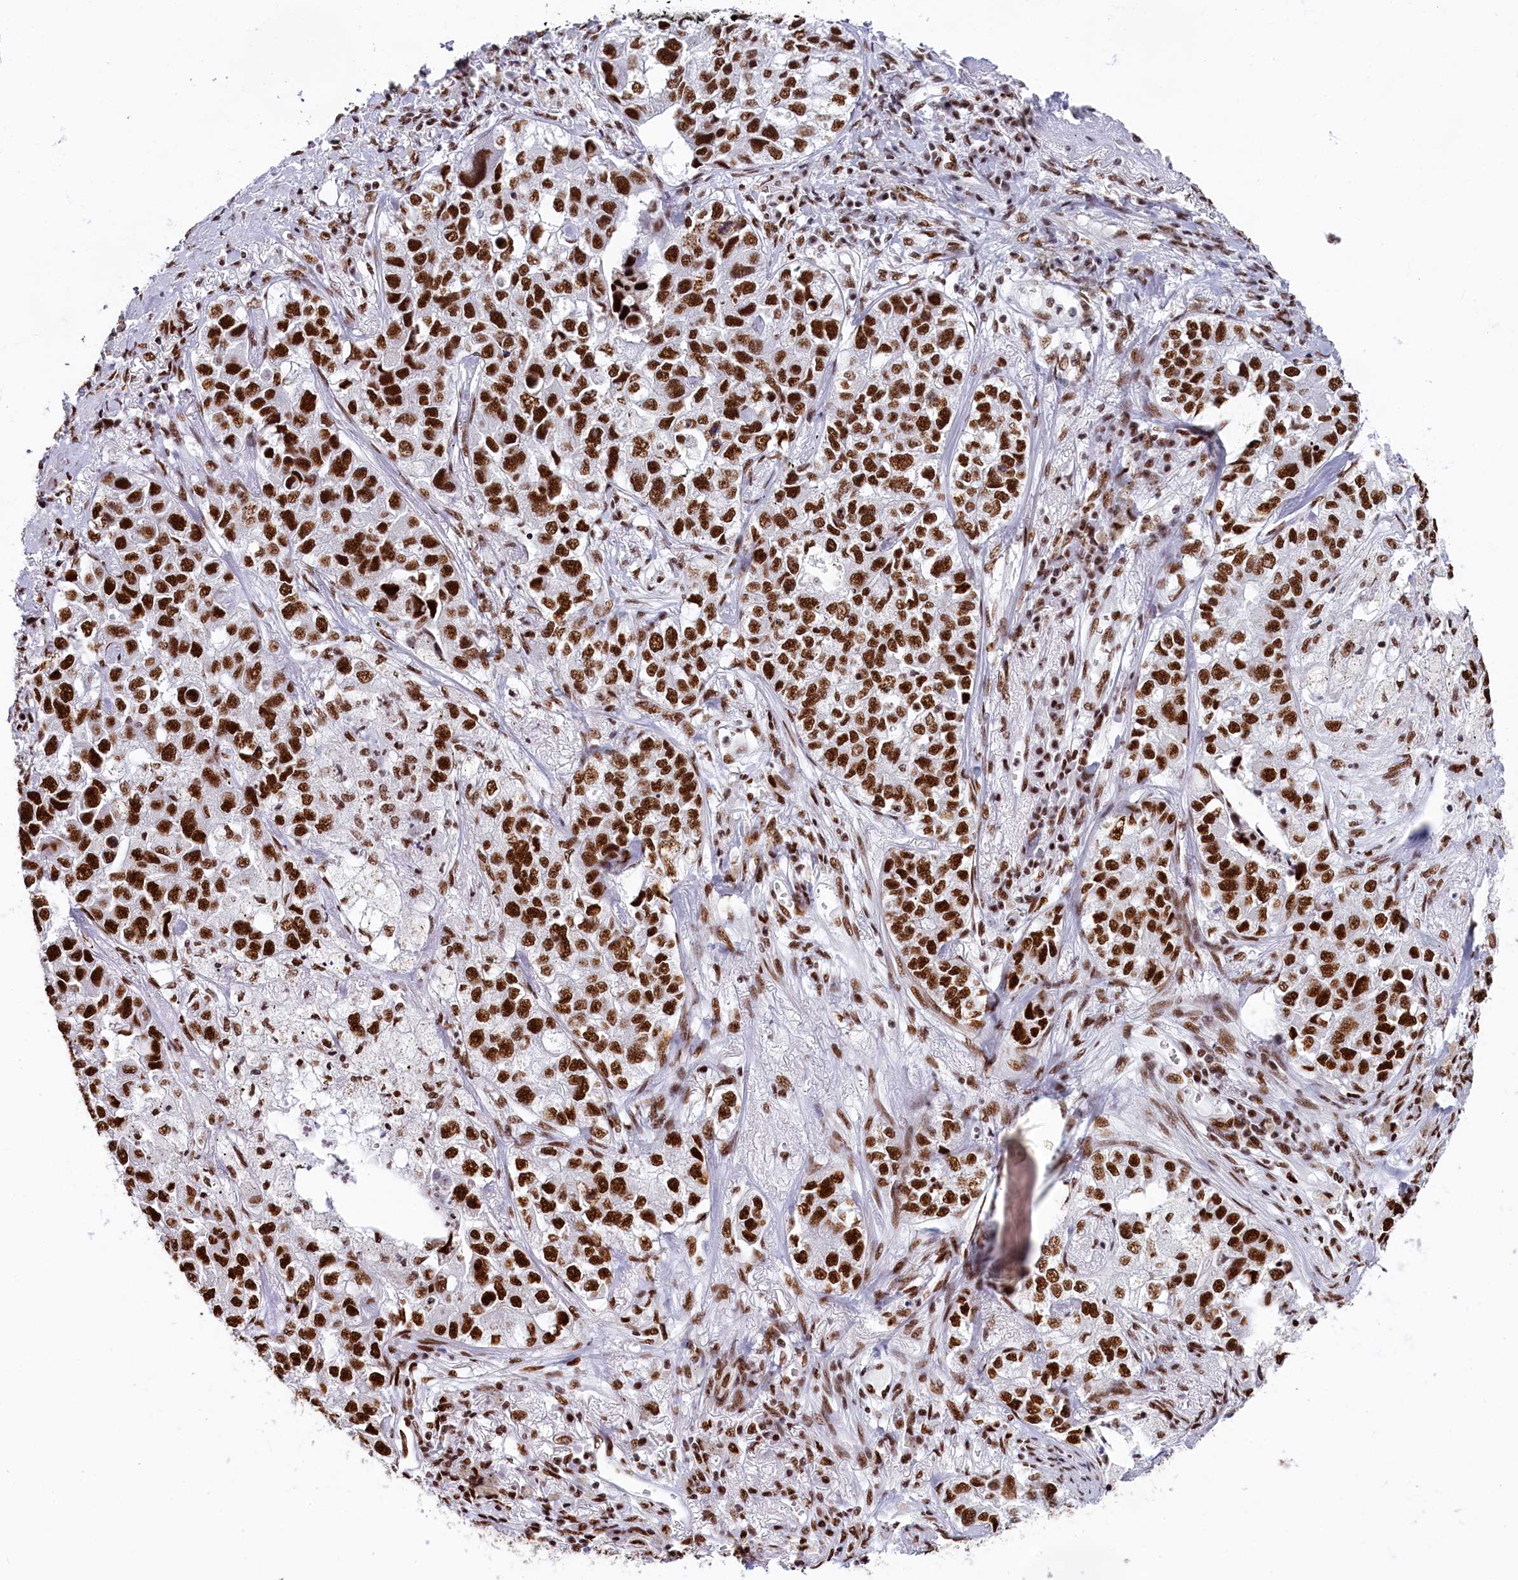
{"staining": {"intensity": "strong", "quantity": ">75%", "location": "nuclear"}, "tissue": "lung cancer", "cell_type": "Tumor cells", "image_type": "cancer", "snomed": [{"axis": "morphology", "description": "Adenocarcinoma, NOS"}, {"axis": "topography", "description": "Lung"}], "caption": "This is a photomicrograph of immunohistochemistry (IHC) staining of lung cancer (adenocarcinoma), which shows strong positivity in the nuclear of tumor cells.", "gene": "SNRNP70", "patient": {"sex": "male", "age": 49}}